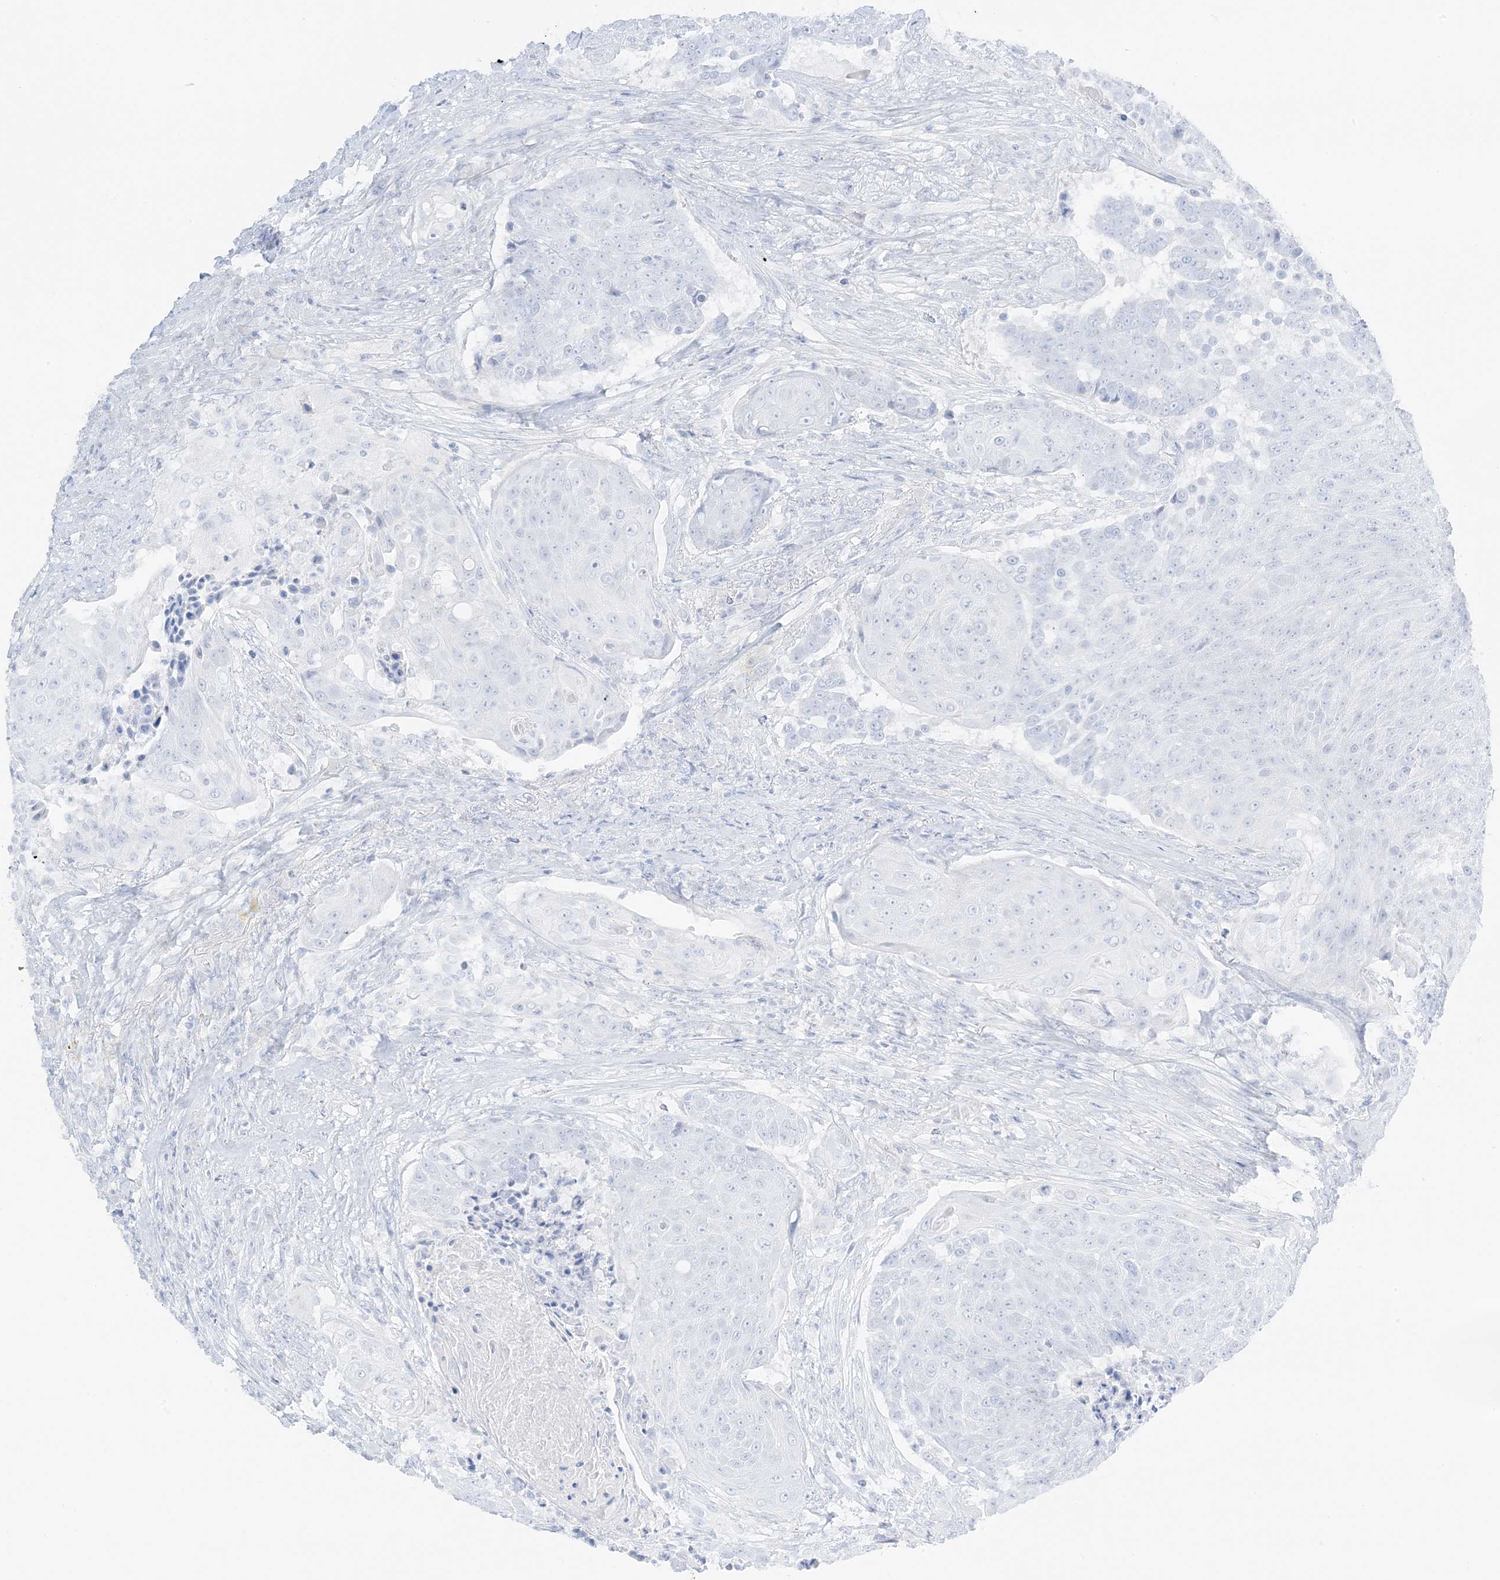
{"staining": {"intensity": "negative", "quantity": "none", "location": "none"}, "tissue": "urothelial cancer", "cell_type": "Tumor cells", "image_type": "cancer", "snomed": [{"axis": "morphology", "description": "Urothelial carcinoma, High grade"}, {"axis": "topography", "description": "Urinary bladder"}], "caption": "A photomicrograph of urothelial carcinoma (high-grade) stained for a protein demonstrates no brown staining in tumor cells. Brightfield microscopy of IHC stained with DAB (brown) and hematoxylin (blue), captured at high magnification.", "gene": "SLC22A13", "patient": {"sex": "female", "age": 63}}